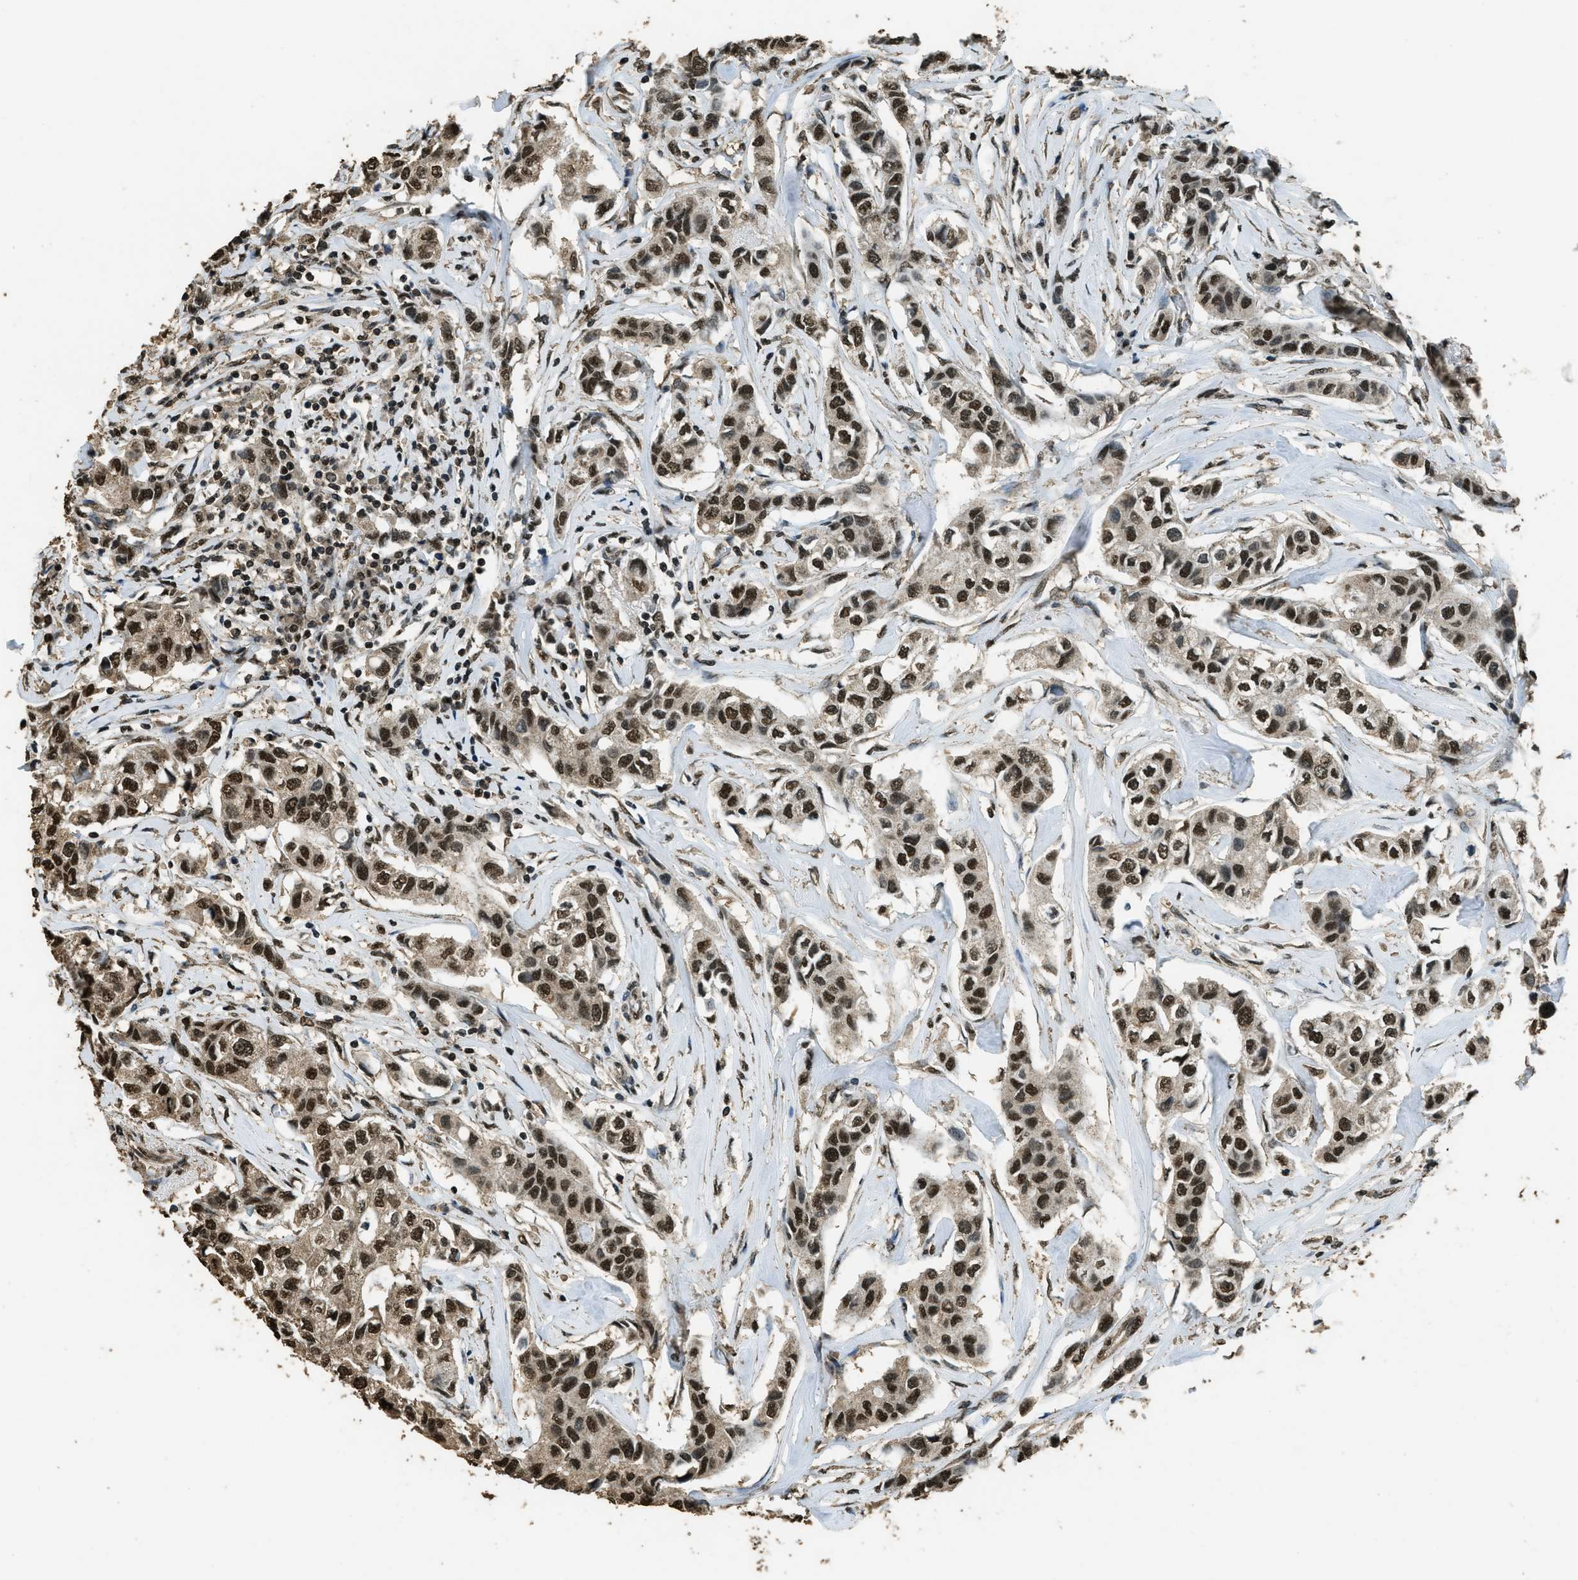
{"staining": {"intensity": "strong", "quantity": ">75%", "location": "nuclear"}, "tissue": "breast cancer", "cell_type": "Tumor cells", "image_type": "cancer", "snomed": [{"axis": "morphology", "description": "Duct carcinoma"}, {"axis": "topography", "description": "Breast"}], "caption": "This is a micrograph of IHC staining of breast intraductal carcinoma, which shows strong positivity in the nuclear of tumor cells.", "gene": "MYB", "patient": {"sex": "female", "age": 80}}